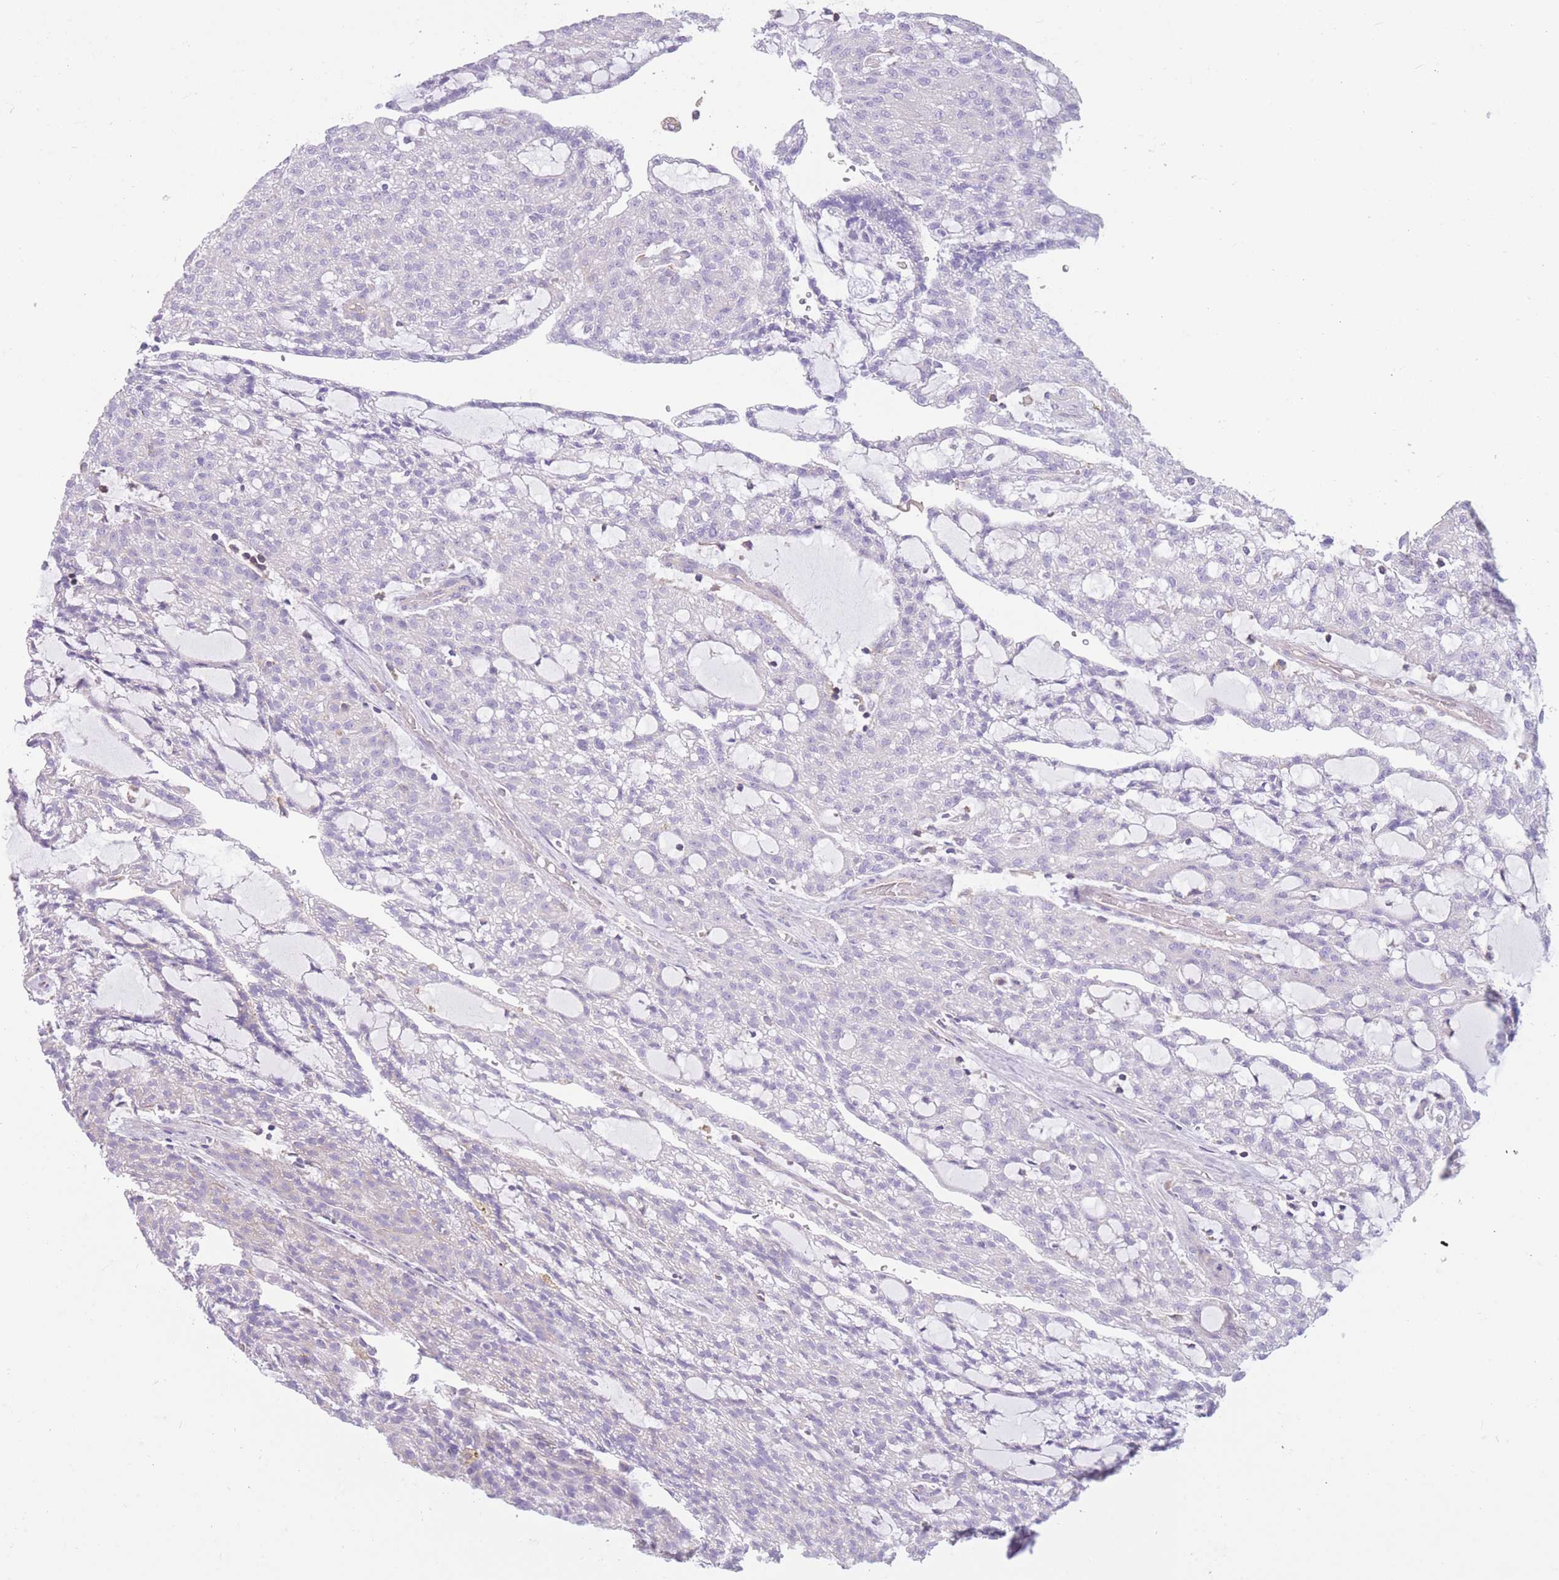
{"staining": {"intensity": "negative", "quantity": "none", "location": "none"}, "tissue": "renal cancer", "cell_type": "Tumor cells", "image_type": "cancer", "snomed": [{"axis": "morphology", "description": "Adenocarcinoma, NOS"}, {"axis": "topography", "description": "Kidney"}], "caption": "Immunohistochemical staining of human renal cancer demonstrates no significant staining in tumor cells.", "gene": "PDHA1", "patient": {"sex": "male", "age": 63}}